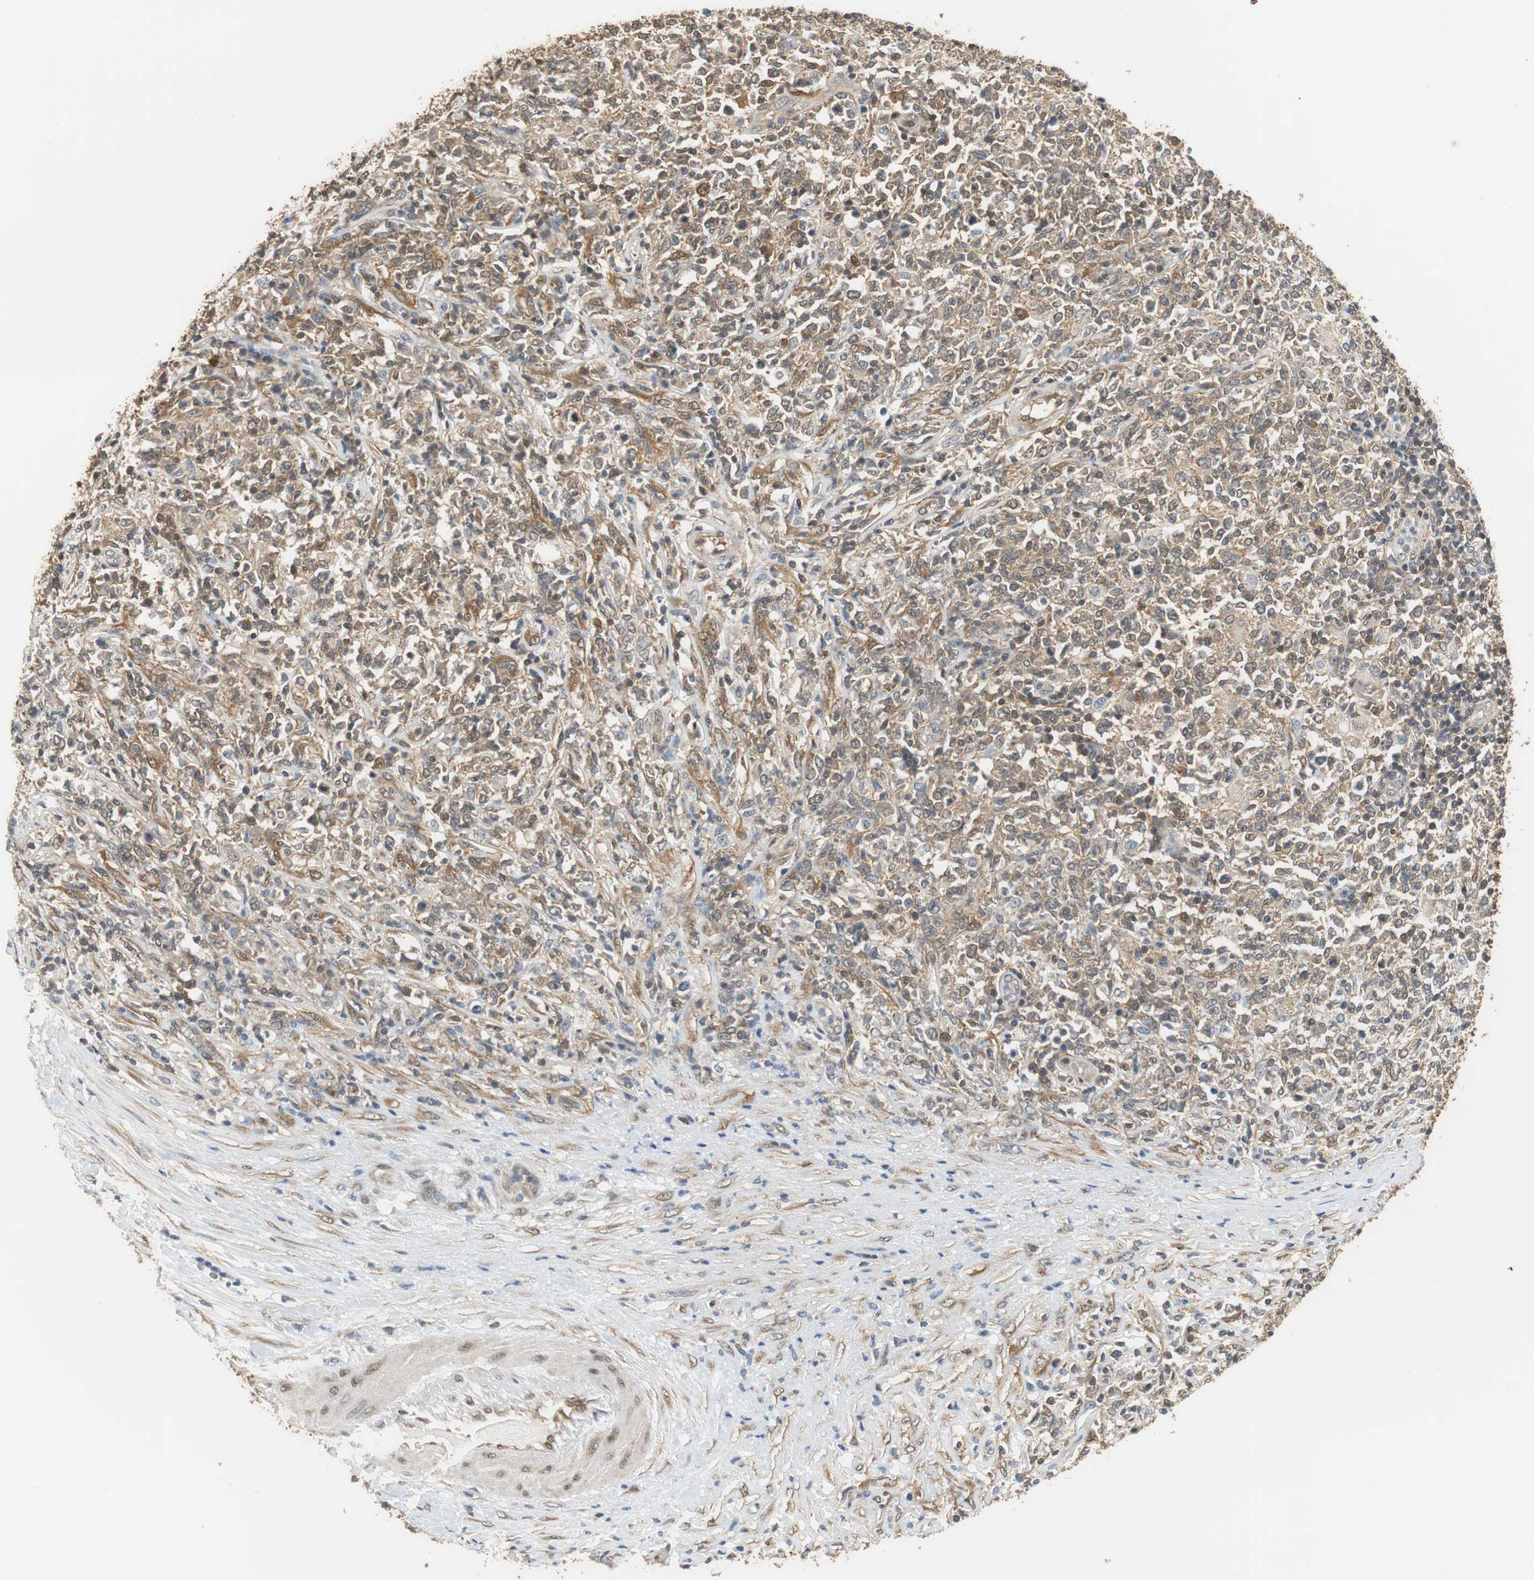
{"staining": {"intensity": "moderate", "quantity": ">75%", "location": "cytoplasmic/membranous"}, "tissue": "lymphoma", "cell_type": "Tumor cells", "image_type": "cancer", "snomed": [{"axis": "morphology", "description": "Malignant lymphoma, non-Hodgkin's type, High grade"}, {"axis": "topography", "description": "Lymph node"}], "caption": "IHC micrograph of high-grade malignant lymphoma, non-Hodgkin's type stained for a protein (brown), which exhibits medium levels of moderate cytoplasmic/membranous expression in approximately >75% of tumor cells.", "gene": "UBQLN2", "patient": {"sex": "female", "age": 84}}